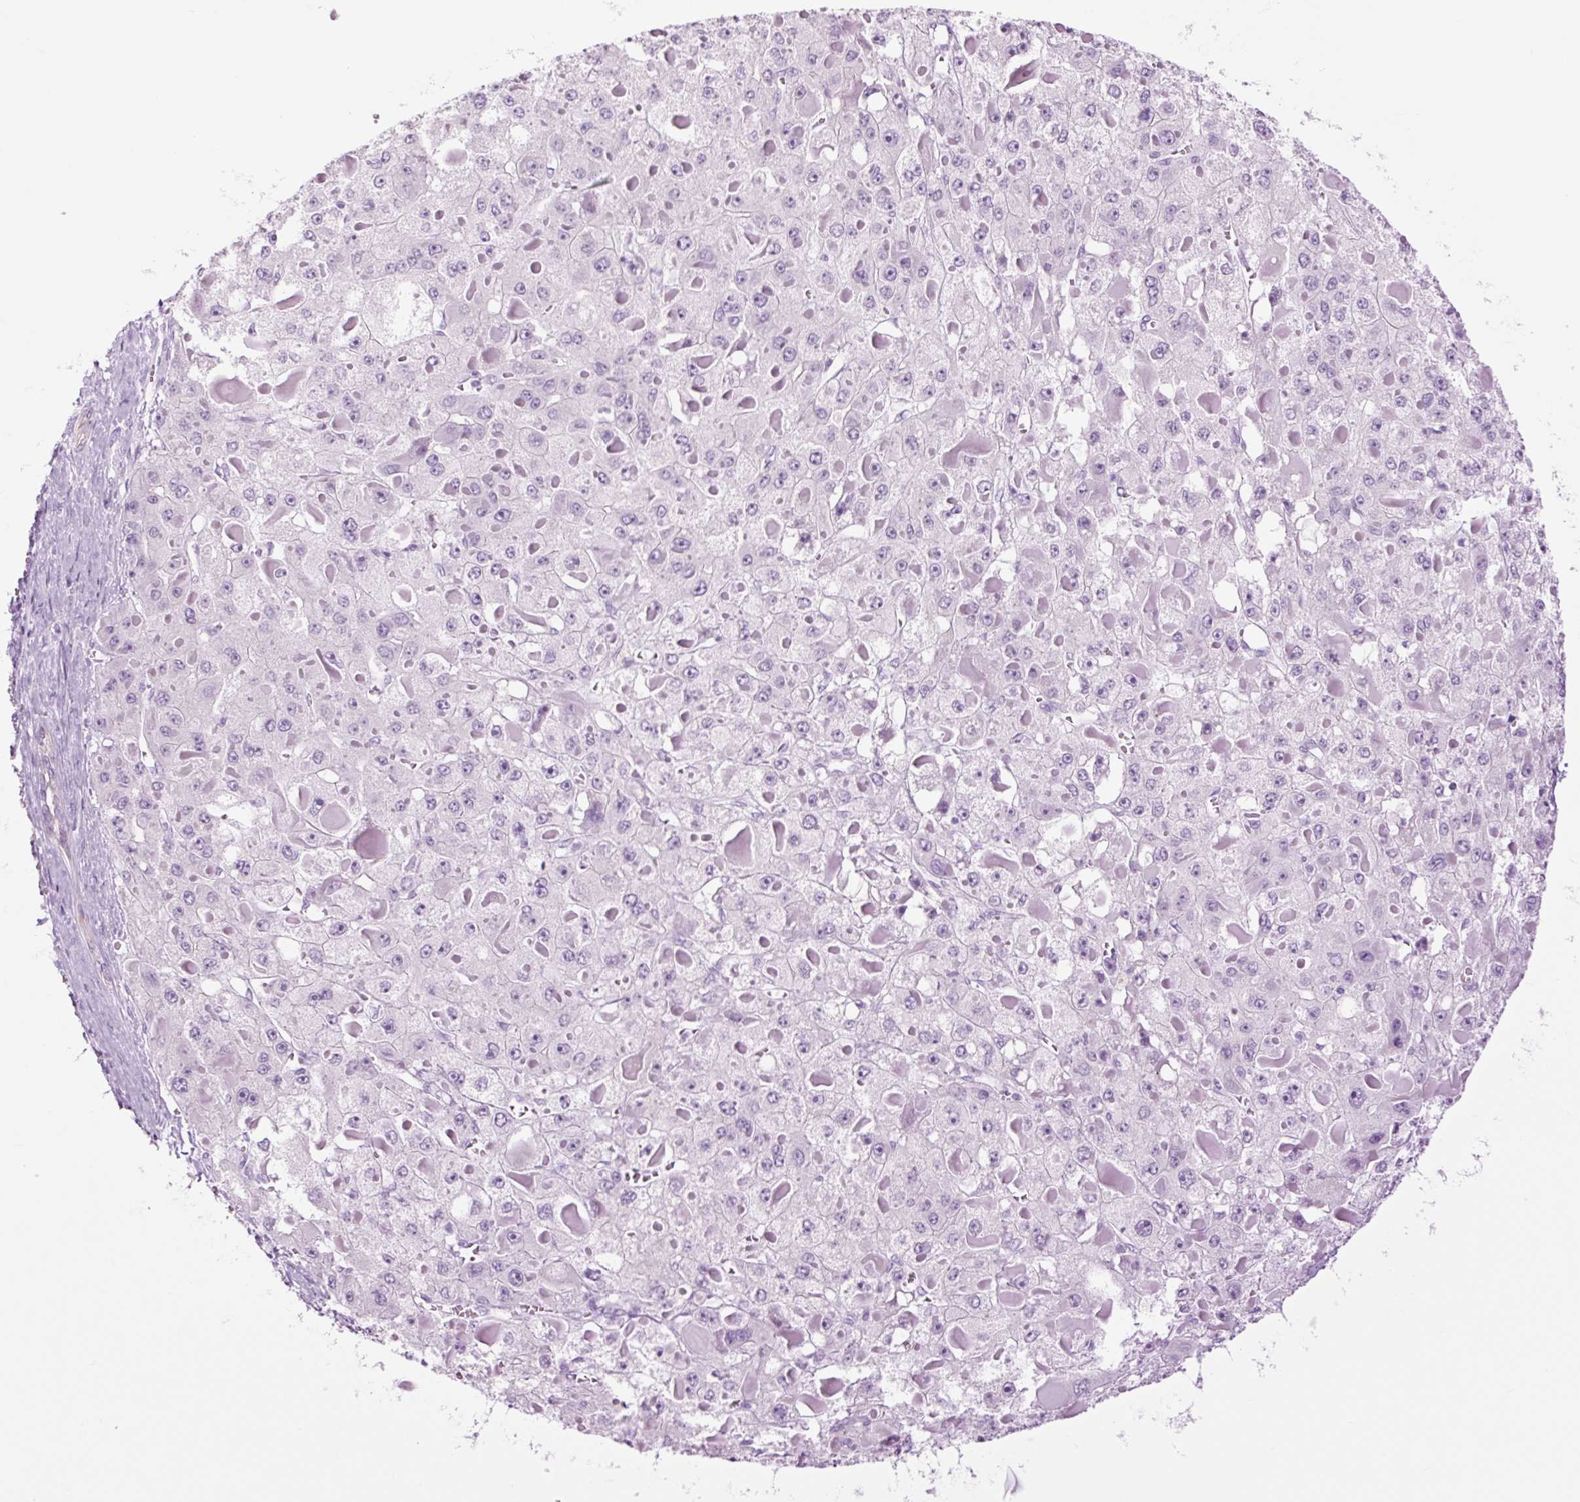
{"staining": {"intensity": "negative", "quantity": "none", "location": "none"}, "tissue": "liver cancer", "cell_type": "Tumor cells", "image_type": "cancer", "snomed": [{"axis": "morphology", "description": "Carcinoma, Hepatocellular, NOS"}, {"axis": "topography", "description": "Liver"}], "caption": "The photomicrograph demonstrates no significant expression in tumor cells of liver cancer (hepatocellular carcinoma). Nuclei are stained in blue.", "gene": "TFF2", "patient": {"sex": "female", "age": 73}}